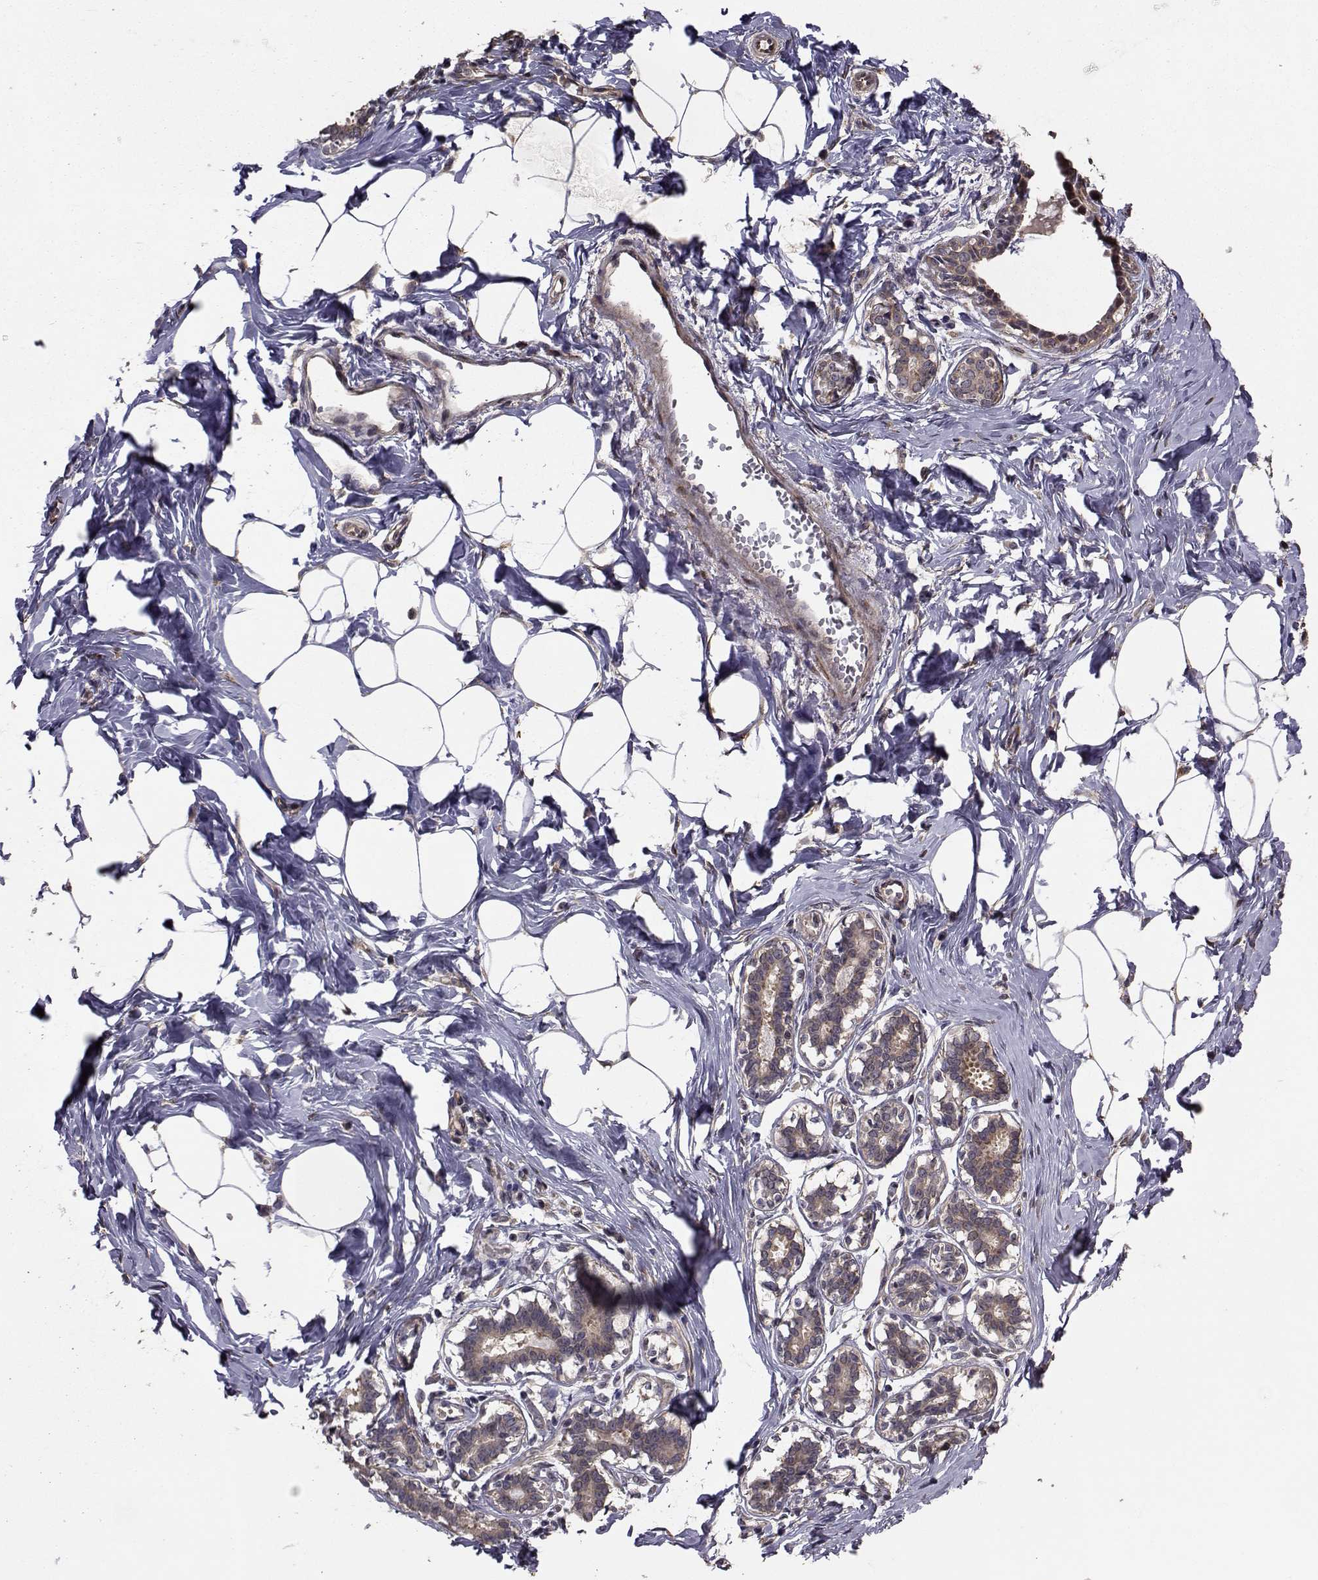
{"staining": {"intensity": "weak", "quantity": "25%-75%", "location": "cytoplasmic/membranous"}, "tissue": "breast", "cell_type": "Adipocytes", "image_type": "normal", "snomed": [{"axis": "morphology", "description": "Normal tissue, NOS"}, {"axis": "morphology", "description": "Lobular carcinoma, in situ"}, {"axis": "topography", "description": "Breast"}], "caption": "Immunohistochemical staining of benign human breast exhibits low levels of weak cytoplasmic/membranous expression in about 25%-75% of adipocytes.", "gene": "TRIP10", "patient": {"sex": "female", "age": 35}}